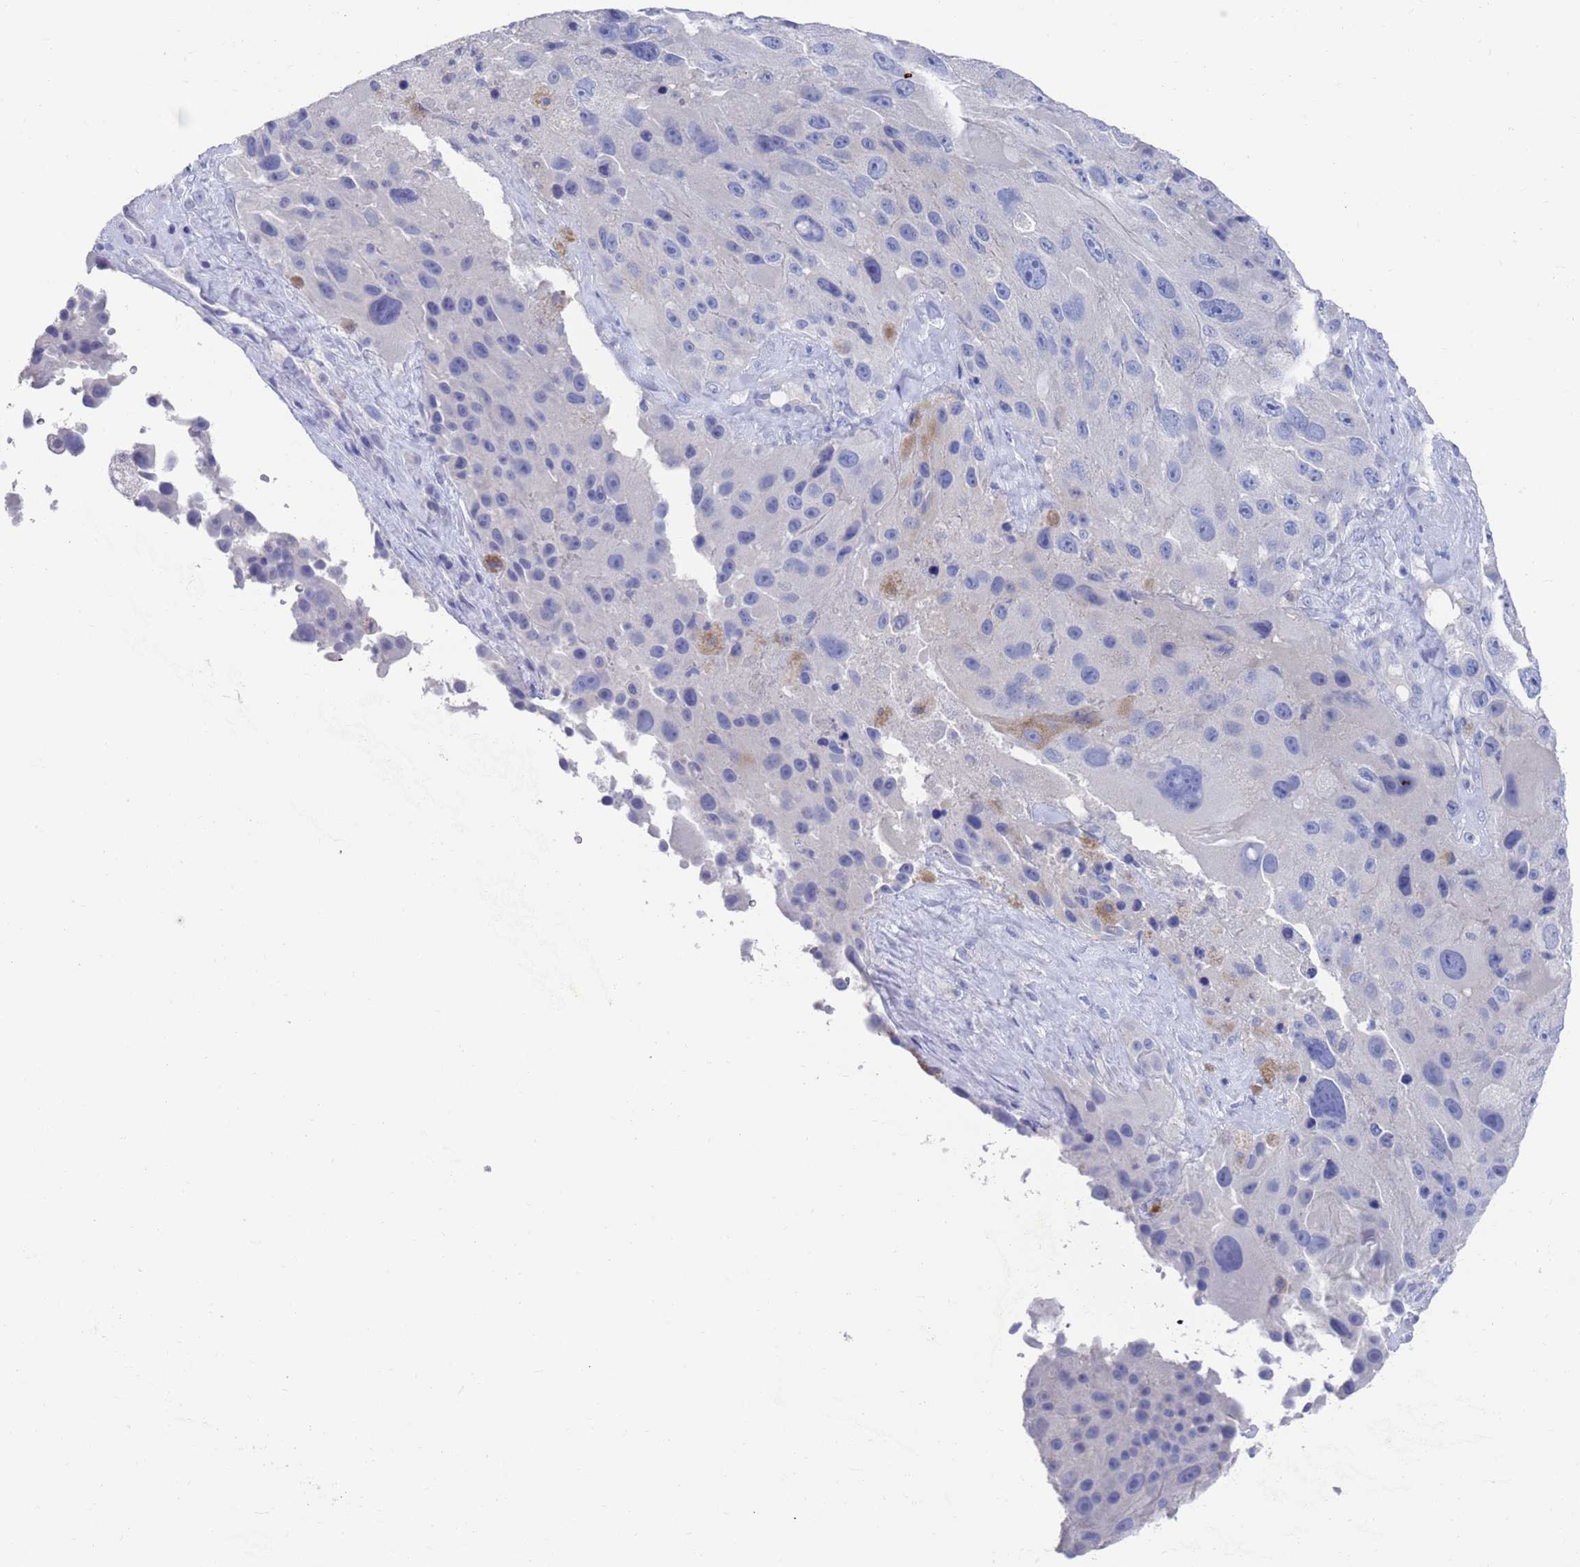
{"staining": {"intensity": "negative", "quantity": "none", "location": "none"}, "tissue": "melanoma", "cell_type": "Tumor cells", "image_type": "cancer", "snomed": [{"axis": "morphology", "description": "Malignant melanoma, Metastatic site"}, {"axis": "topography", "description": "Lymph node"}], "caption": "Immunohistochemical staining of human melanoma shows no significant expression in tumor cells.", "gene": "MTMR2", "patient": {"sex": "male", "age": 62}}